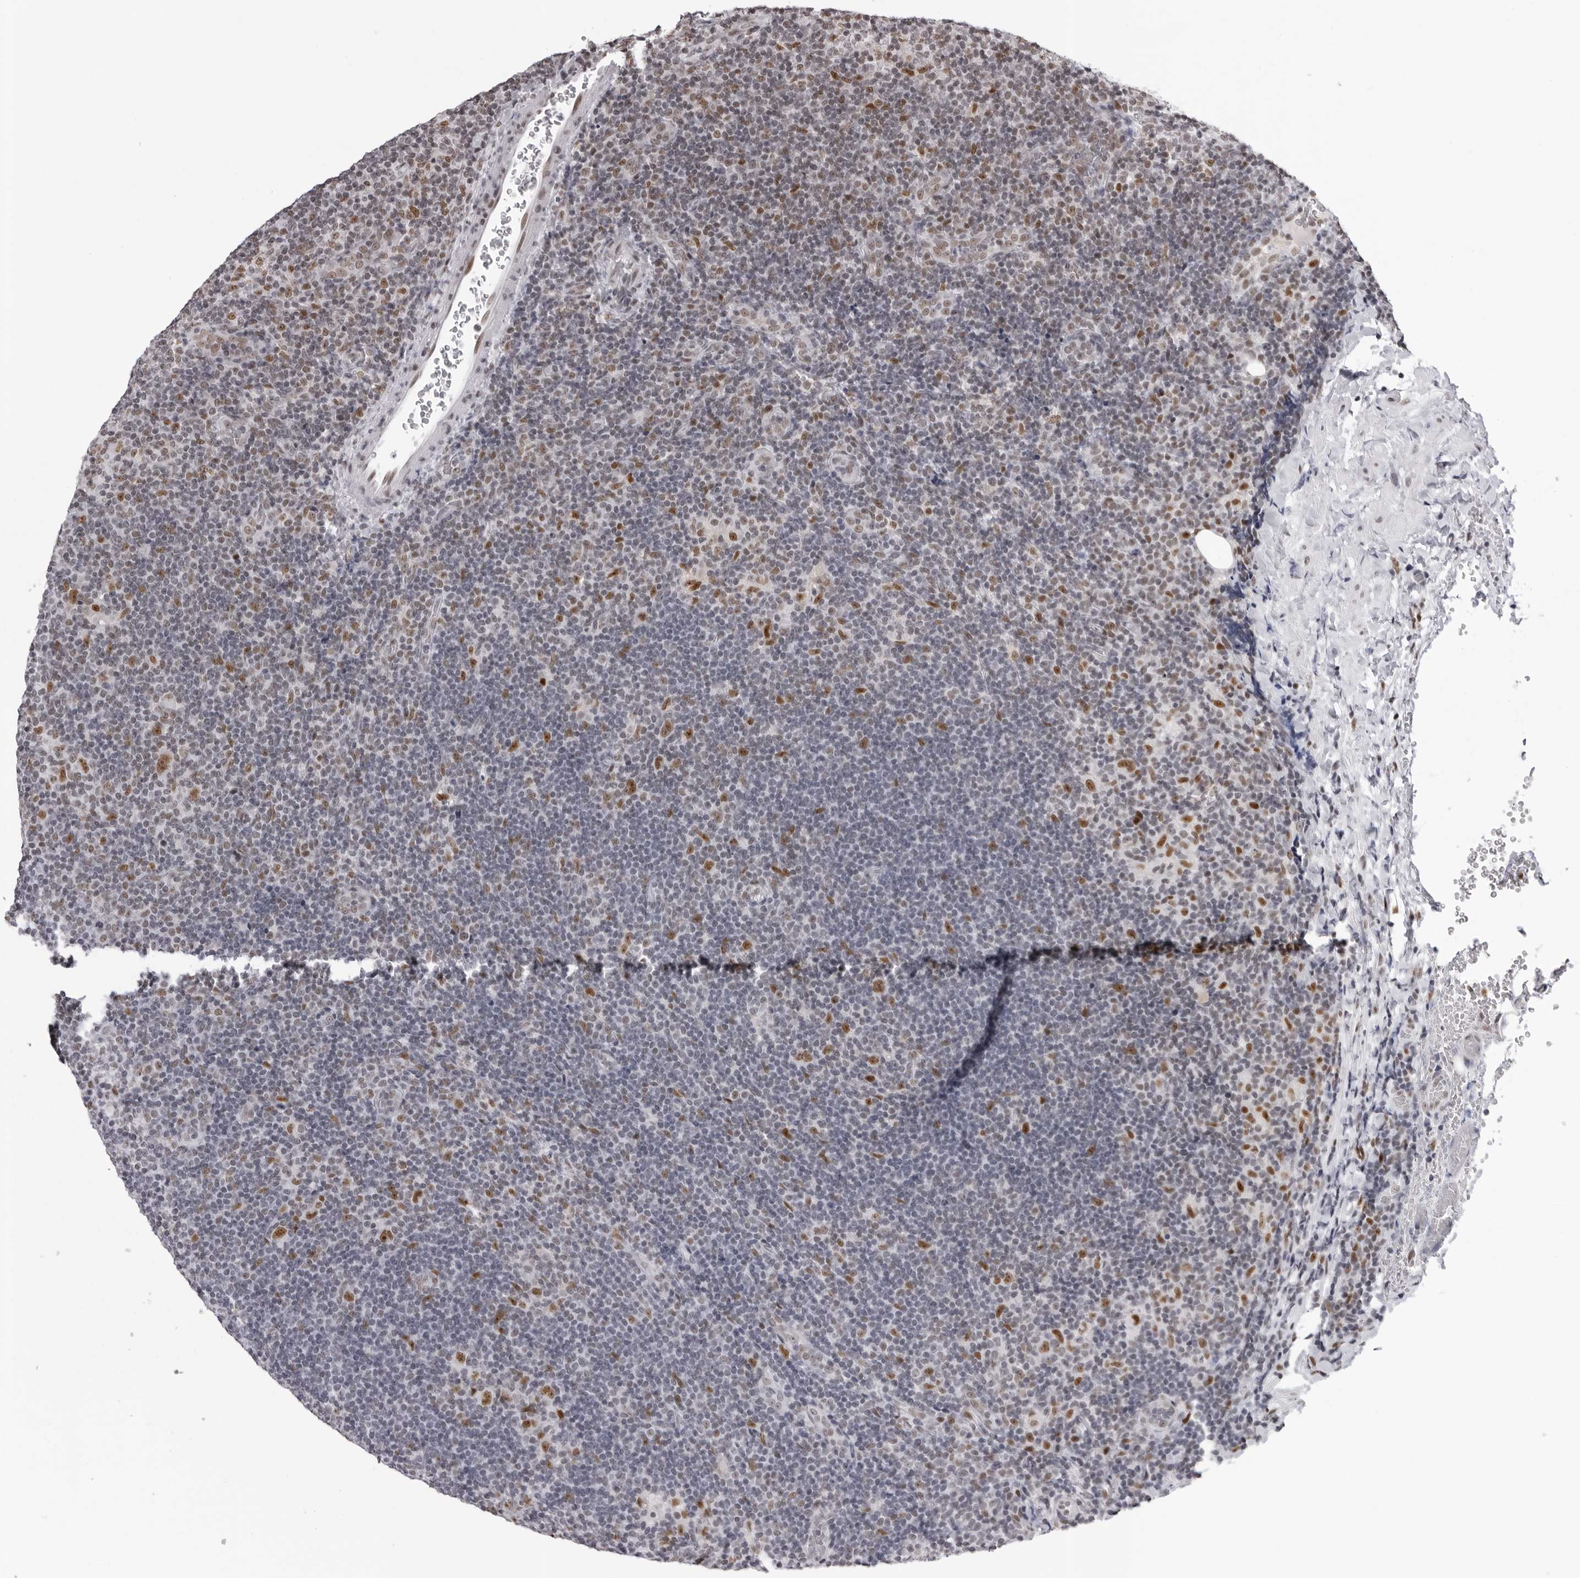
{"staining": {"intensity": "moderate", "quantity": ">75%", "location": "nuclear"}, "tissue": "lymphoma", "cell_type": "Tumor cells", "image_type": "cancer", "snomed": [{"axis": "morphology", "description": "Hodgkin's disease, NOS"}, {"axis": "topography", "description": "Lymph node"}], "caption": "Lymphoma stained with DAB immunohistochemistry (IHC) exhibits medium levels of moderate nuclear positivity in about >75% of tumor cells.", "gene": "HEXIM2", "patient": {"sex": "female", "age": 57}}